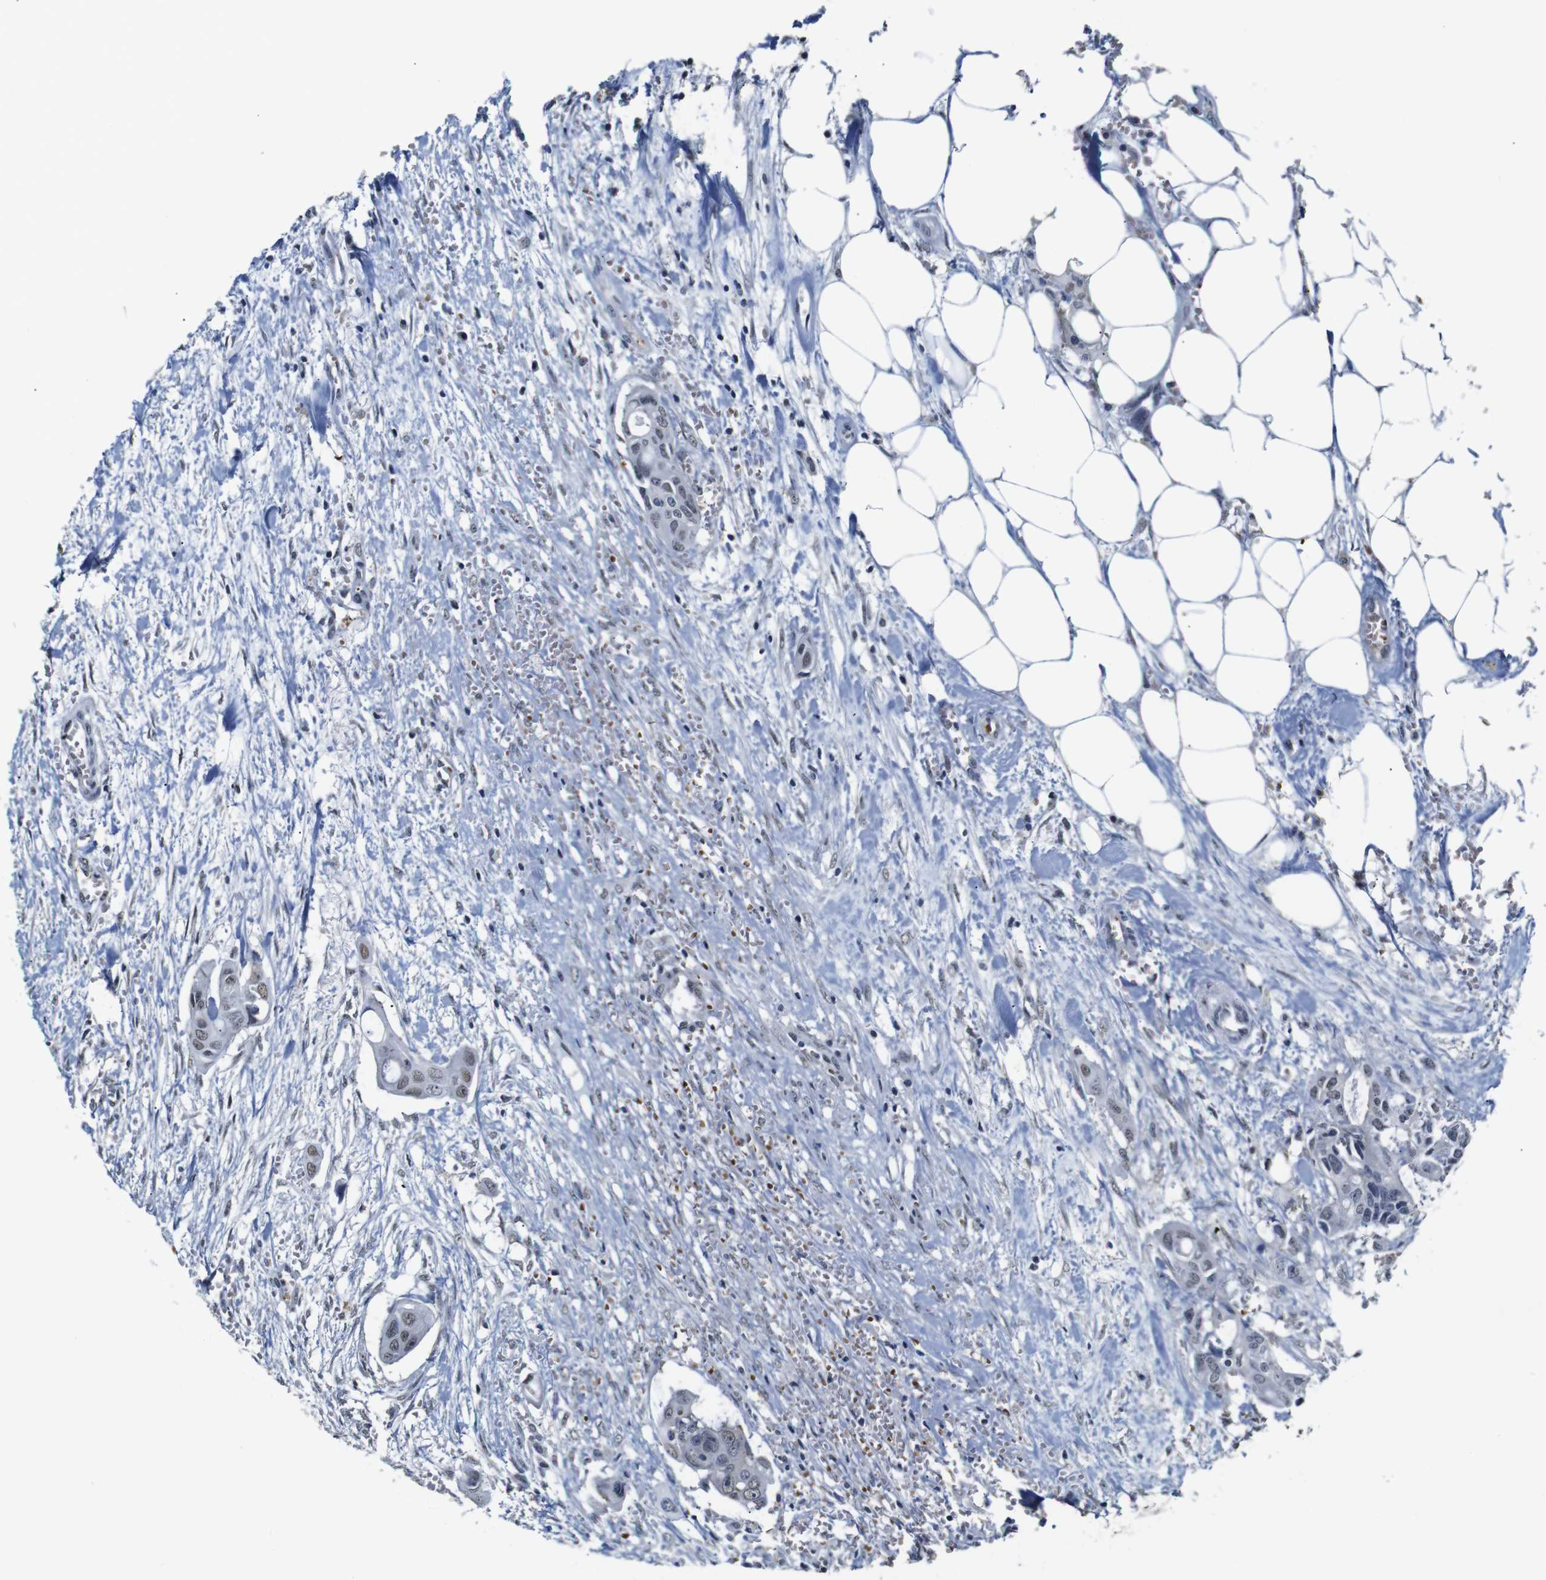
{"staining": {"intensity": "moderate", "quantity": "25%-75%", "location": "nuclear"}, "tissue": "colorectal cancer", "cell_type": "Tumor cells", "image_type": "cancer", "snomed": [{"axis": "morphology", "description": "Adenocarcinoma, NOS"}, {"axis": "topography", "description": "Colon"}], "caption": "Immunohistochemical staining of colorectal cancer displays moderate nuclear protein positivity in approximately 25%-75% of tumor cells.", "gene": "ILDR2", "patient": {"sex": "female", "age": 57}}